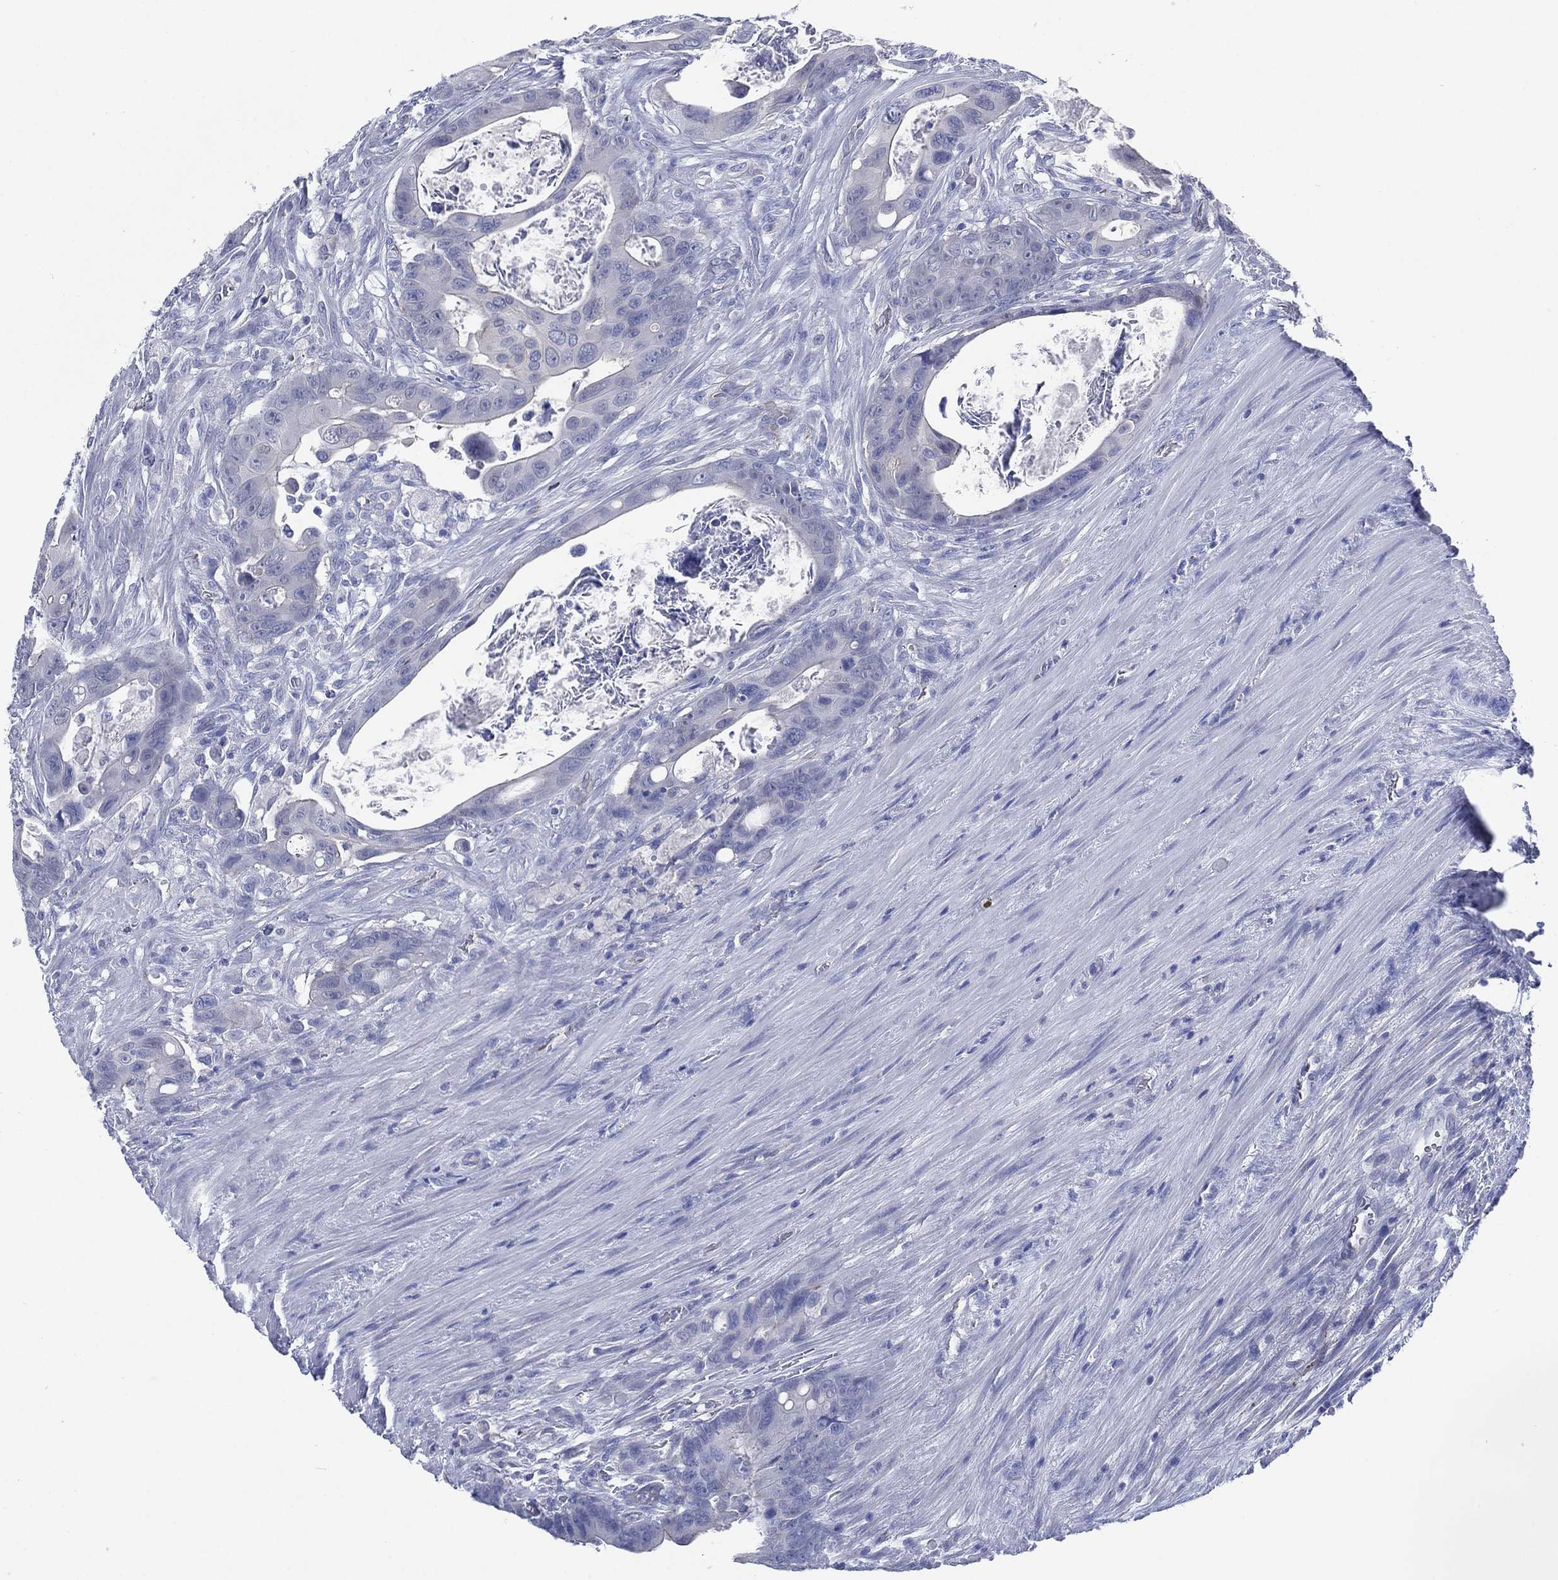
{"staining": {"intensity": "negative", "quantity": "none", "location": "none"}, "tissue": "colorectal cancer", "cell_type": "Tumor cells", "image_type": "cancer", "snomed": [{"axis": "morphology", "description": "Adenocarcinoma, NOS"}, {"axis": "topography", "description": "Rectum"}], "caption": "Adenocarcinoma (colorectal) was stained to show a protein in brown. There is no significant positivity in tumor cells.", "gene": "C5orf46", "patient": {"sex": "male", "age": 64}}